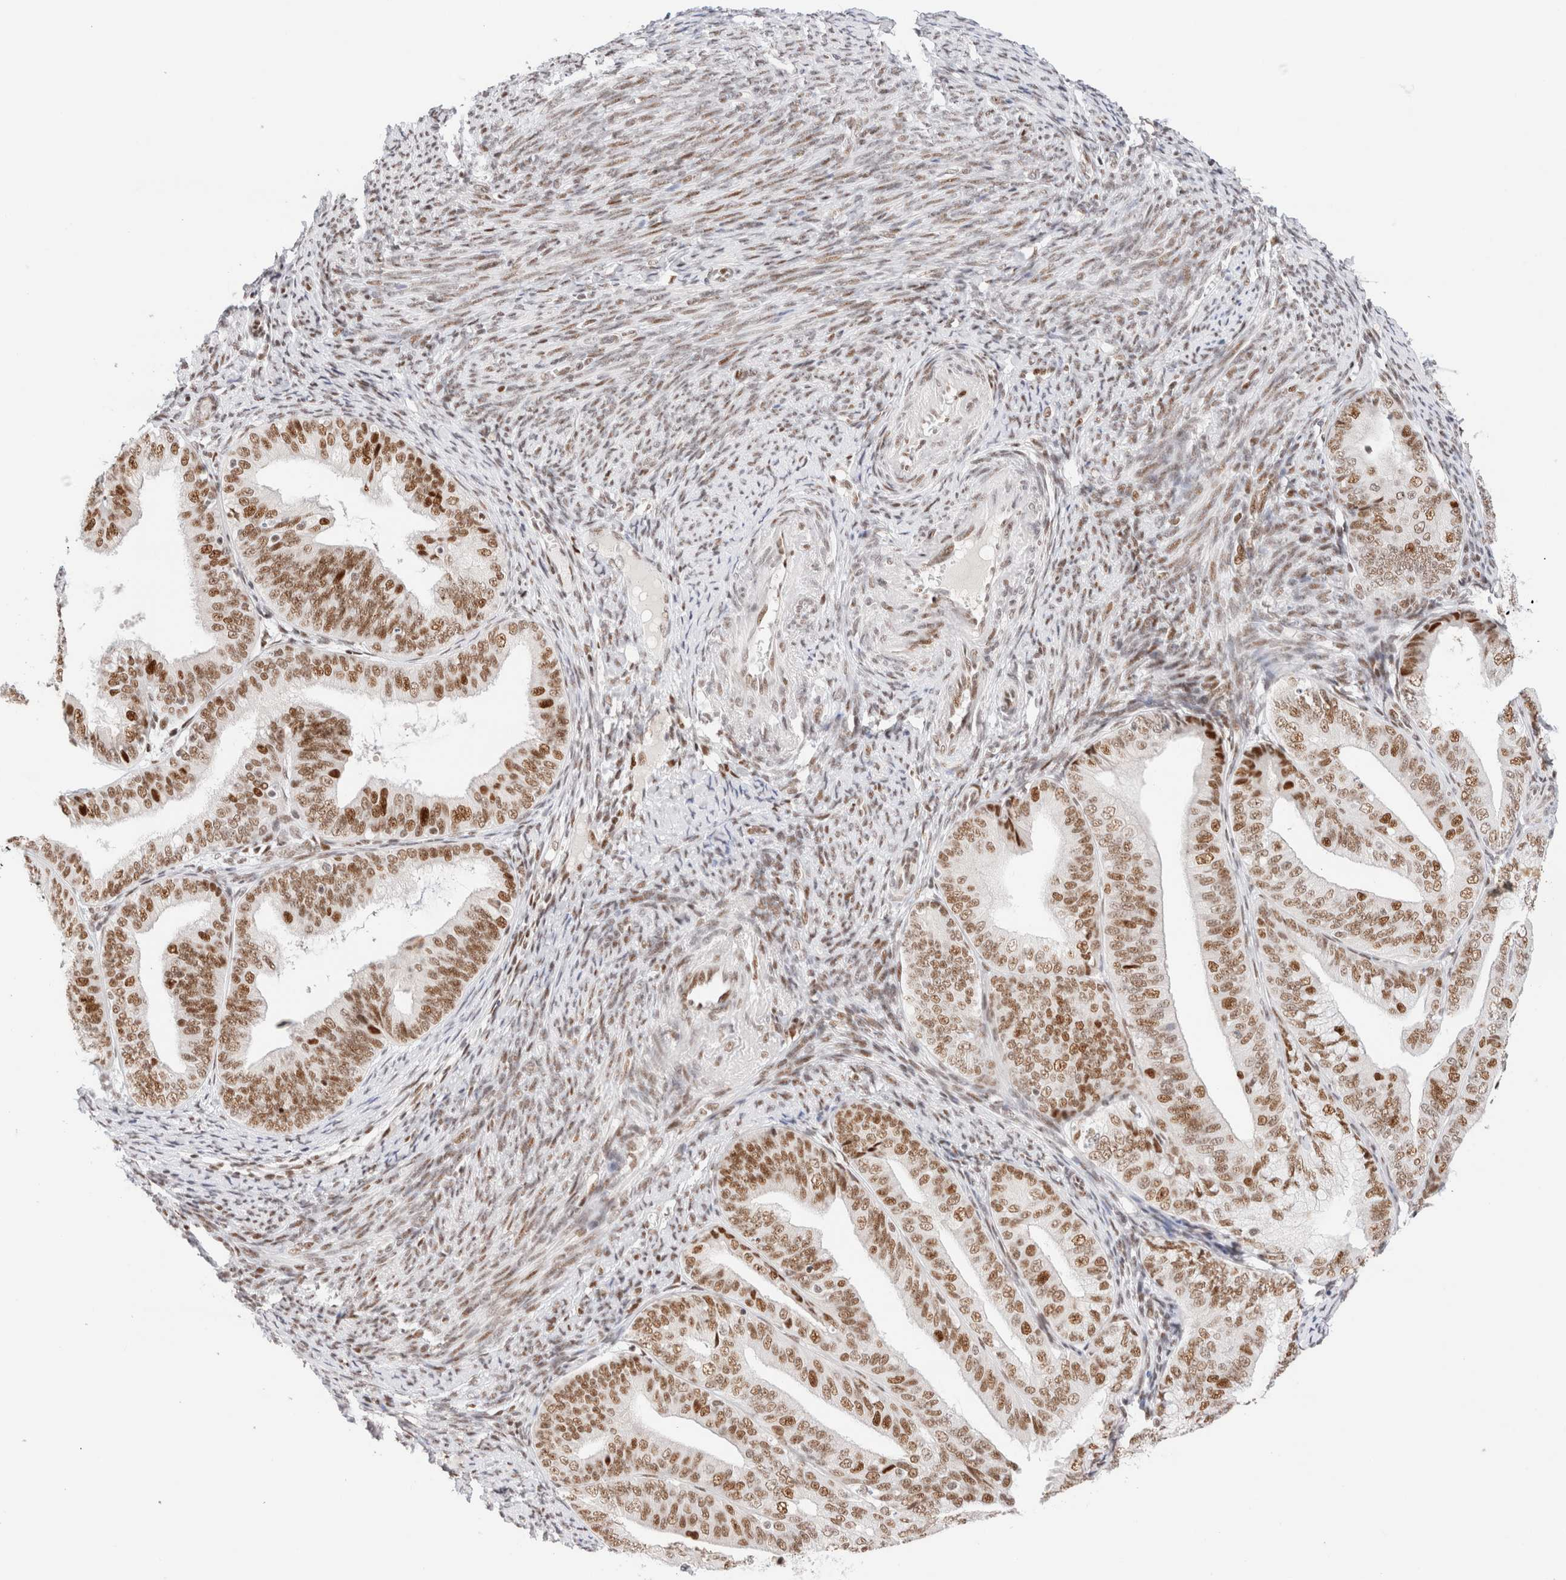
{"staining": {"intensity": "moderate", "quantity": ">75%", "location": "nuclear"}, "tissue": "endometrial cancer", "cell_type": "Tumor cells", "image_type": "cancer", "snomed": [{"axis": "morphology", "description": "Adenocarcinoma, NOS"}, {"axis": "topography", "description": "Endometrium"}], "caption": "Brown immunohistochemical staining in endometrial cancer (adenocarcinoma) reveals moderate nuclear staining in approximately >75% of tumor cells.", "gene": "ZNF282", "patient": {"sex": "female", "age": 63}}